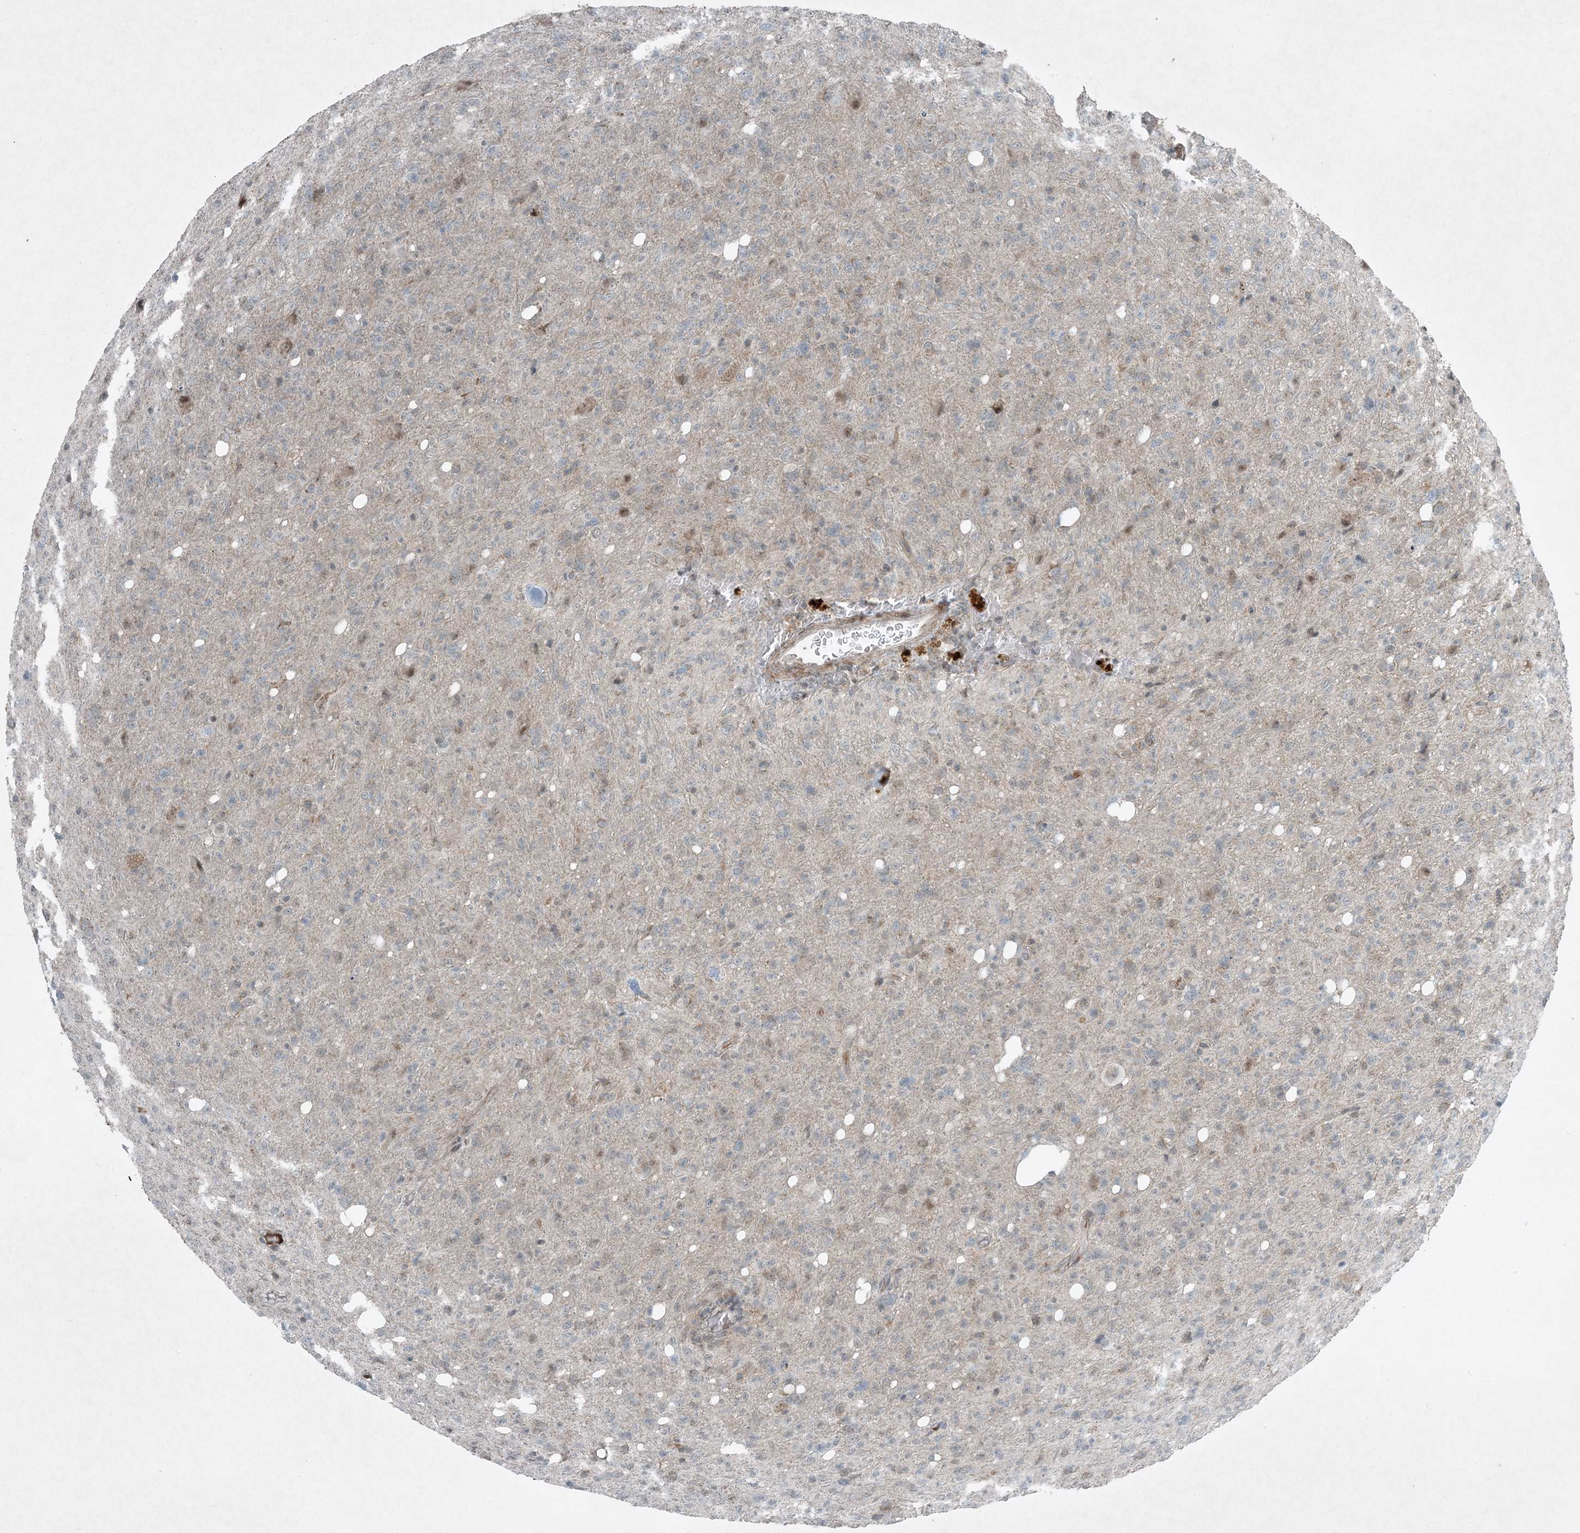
{"staining": {"intensity": "weak", "quantity": "<25%", "location": "cytoplasmic/membranous"}, "tissue": "glioma", "cell_type": "Tumor cells", "image_type": "cancer", "snomed": [{"axis": "morphology", "description": "Glioma, malignant, High grade"}, {"axis": "topography", "description": "Brain"}], "caption": "Protein analysis of glioma demonstrates no significant staining in tumor cells.", "gene": "MITD1", "patient": {"sex": "female", "age": 57}}